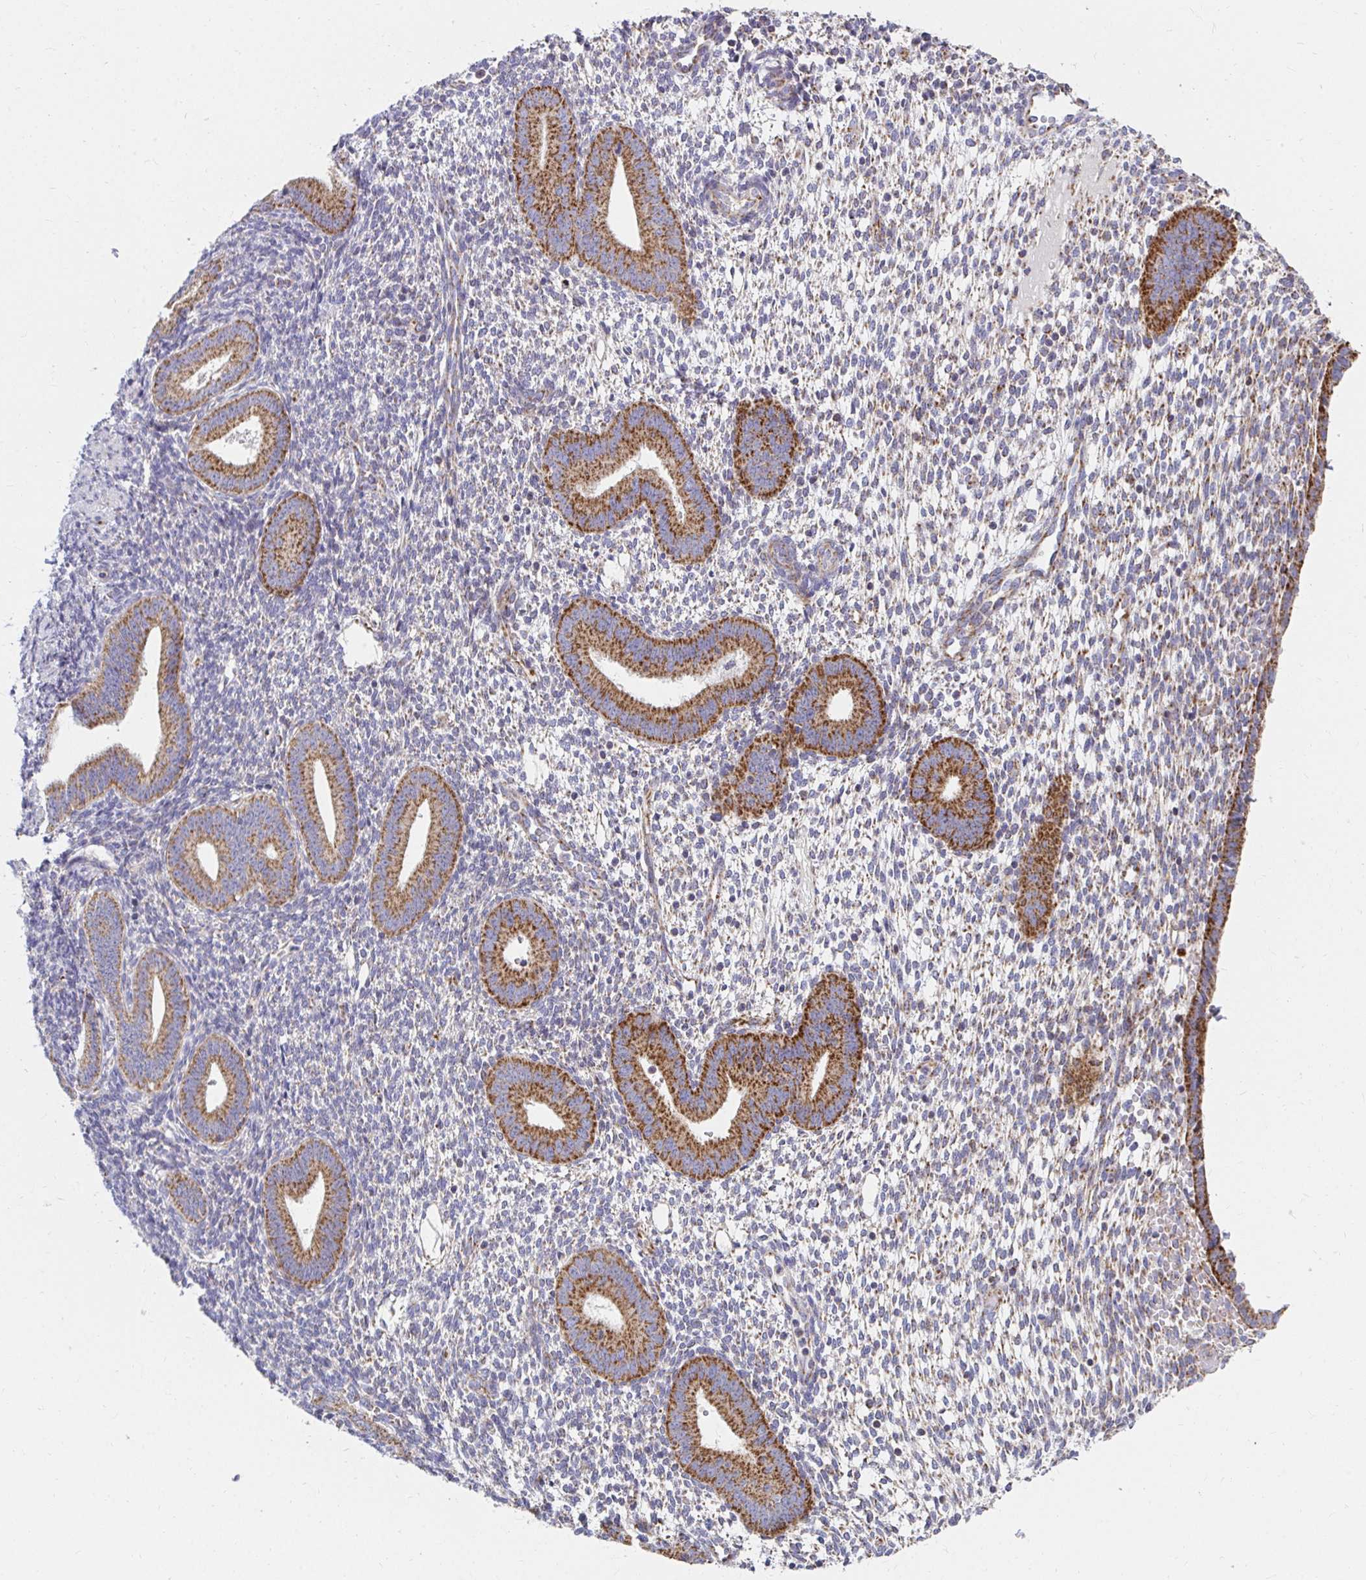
{"staining": {"intensity": "negative", "quantity": "none", "location": "none"}, "tissue": "endometrium", "cell_type": "Cells in endometrial stroma", "image_type": "normal", "snomed": [{"axis": "morphology", "description": "Normal tissue, NOS"}, {"axis": "topography", "description": "Endometrium"}], "caption": "High magnification brightfield microscopy of benign endometrium stained with DAB (brown) and counterstained with hematoxylin (blue): cells in endometrial stroma show no significant staining. (DAB (3,3'-diaminobenzidine) IHC visualized using brightfield microscopy, high magnification).", "gene": "EXOC5", "patient": {"sex": "female", "age": 40}}